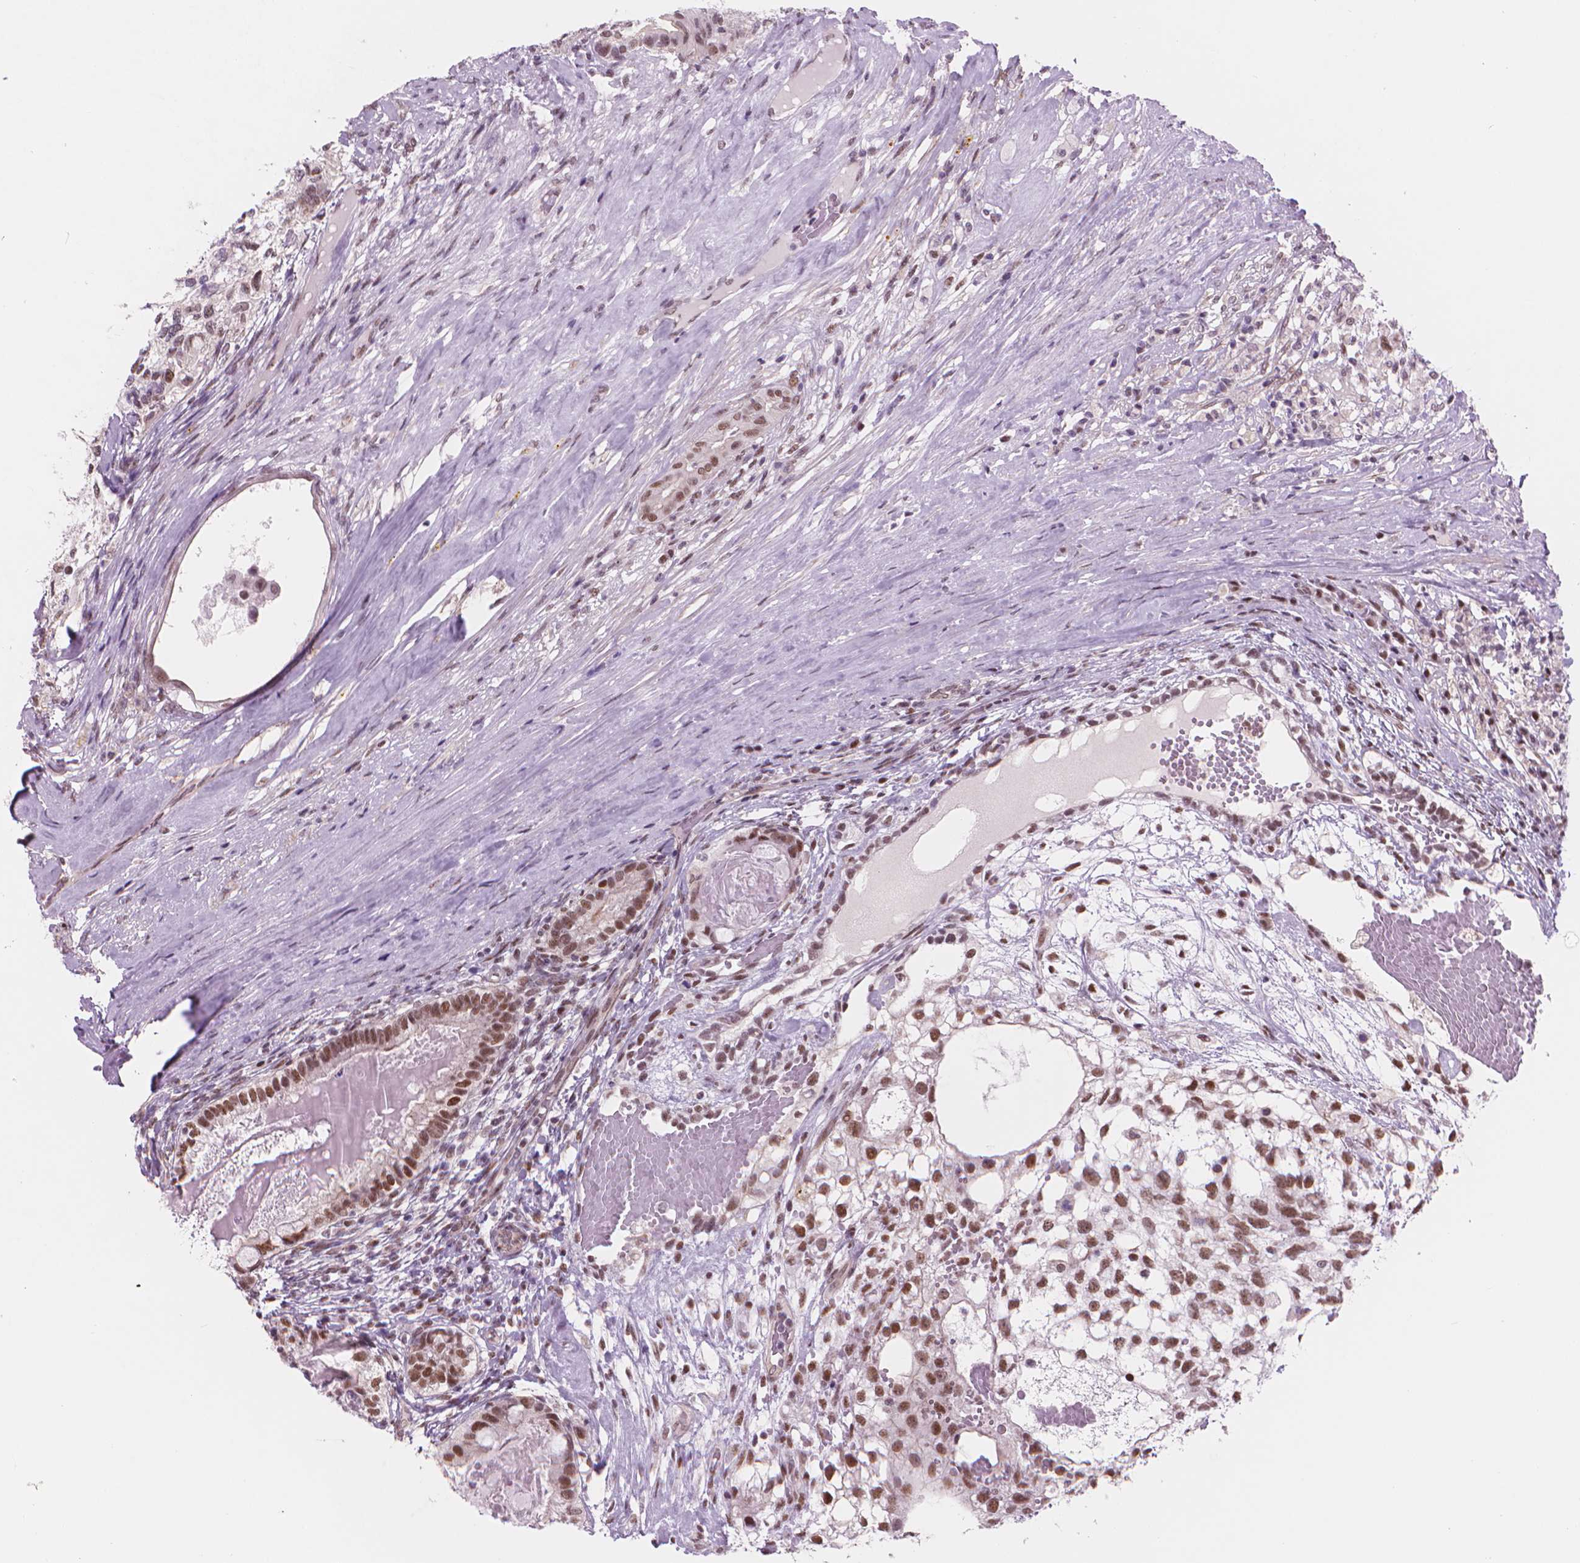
{"staining": {"intensity": "strong", "quantity": ">75%", "location": "nuclear"}, "tissue": "testis cancer", "cell_type": "Tumor cells", "image_type": "cancer", "snomed": [{"axis": "morphology", "description": "Seminoma, NOS"}, {"axis": "morphology", "description": "Carcinoma, Embryonal, NOS"}, {"axis": "topography", "description": "Testis"}], "caption": "Human testis cancer stained with a brown dye exhibits strong nuclear positive positivity in about >75% of tumor cells.", "gene": "POLR3D", "patient": {"sex": "male", "age": 41}}